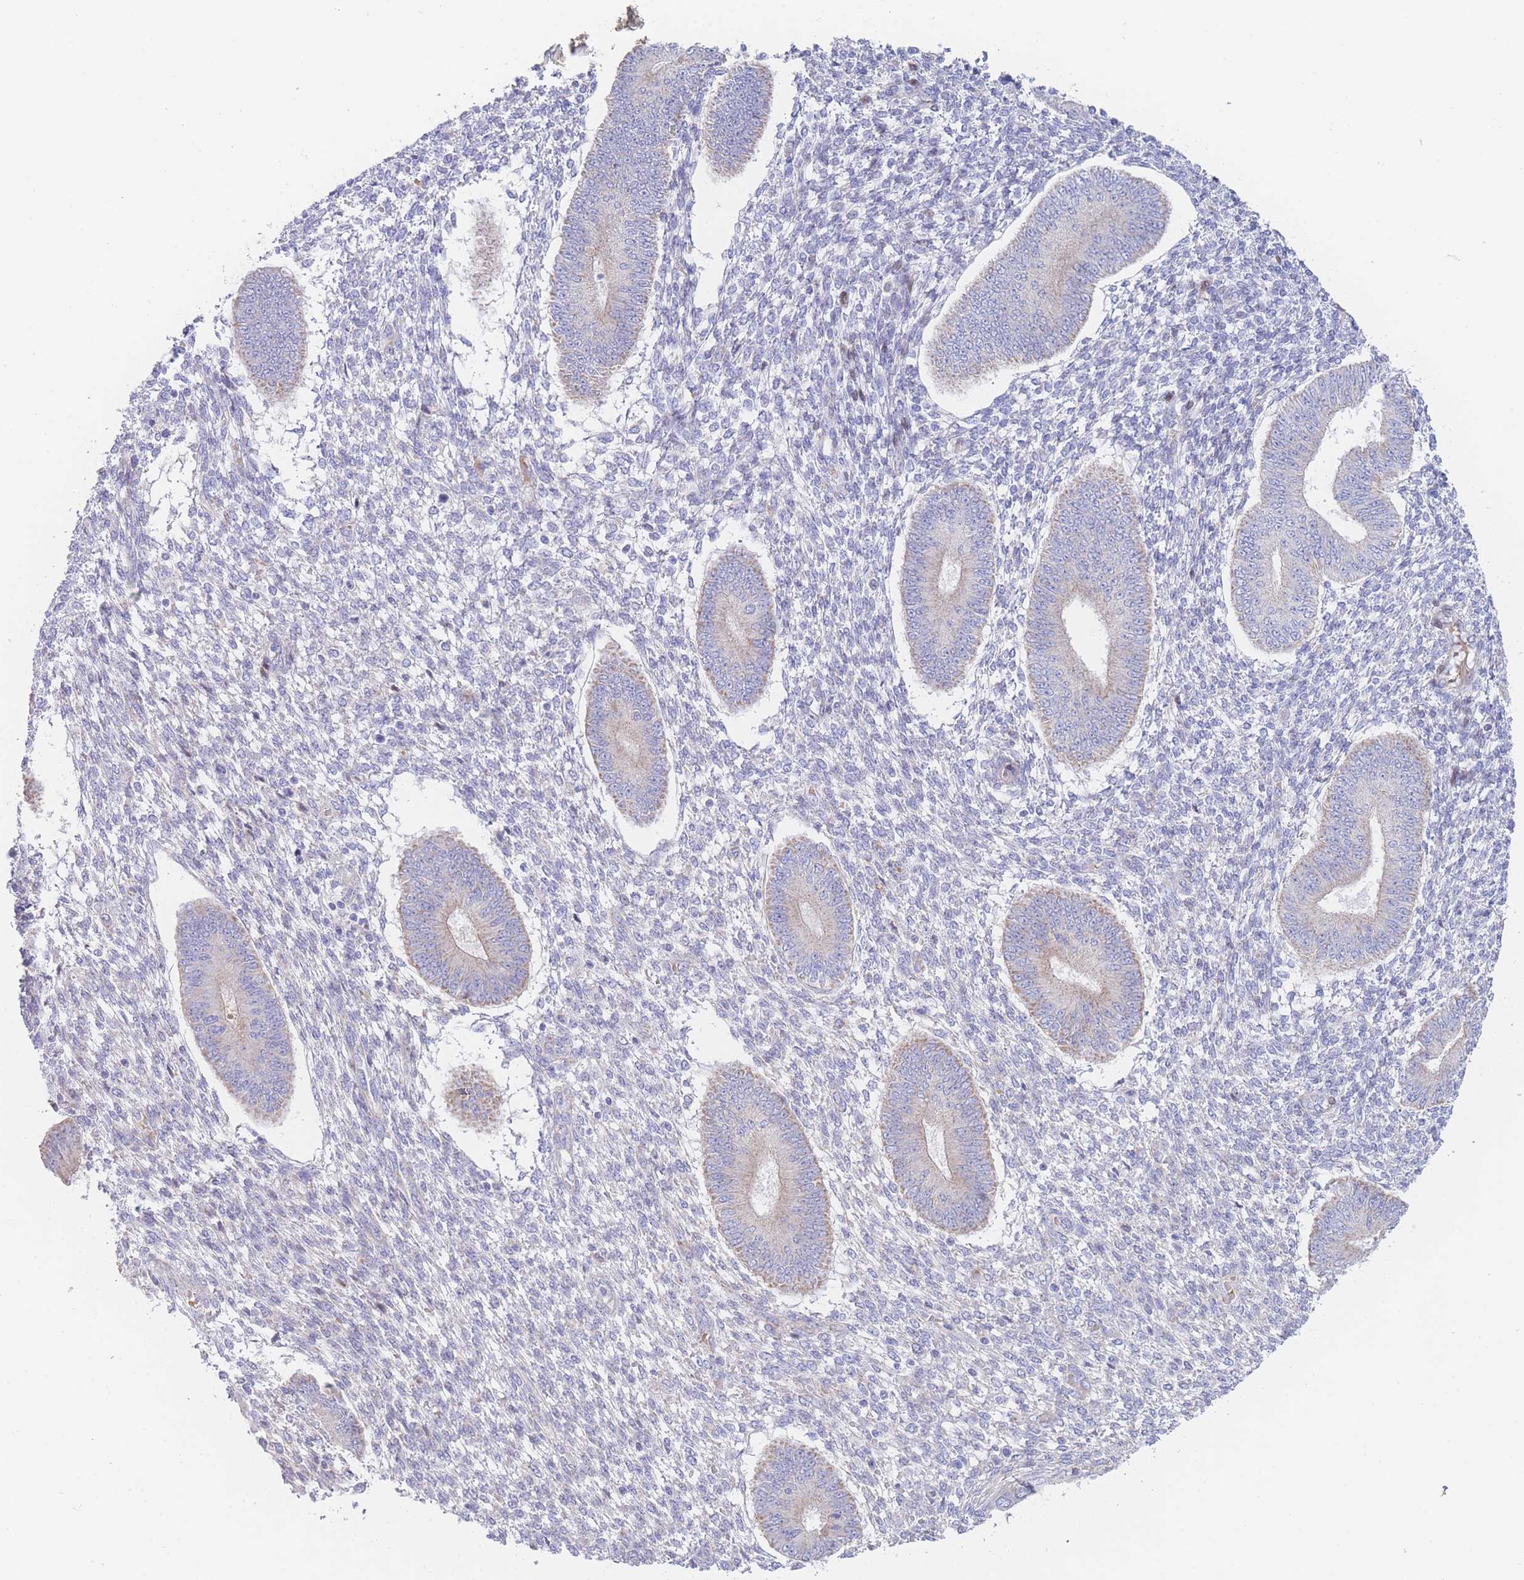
{"staining": {"intensity": "negative", "quantity": "none", "location": "none"}, "tissue": "endometrium", "cell_type": "Cells in endometrial stroma", "image_type": "normal", "snomed": [{"axis": "morphology", "description": "Normal tissue, NOS"}, {"axis": "topography", "description": "Endometrium"}], "caption": "Benign endometrium was stained to show a protein in brown. There is no significant expression in cells in endometrial stroma. (DAB (3,3'-diaminobenzidine) immunohistochemistry visualized using brightfield microscopy, high magnification).", "gene": "GPAM", "patient": {"sex": "female", "age": 49}}